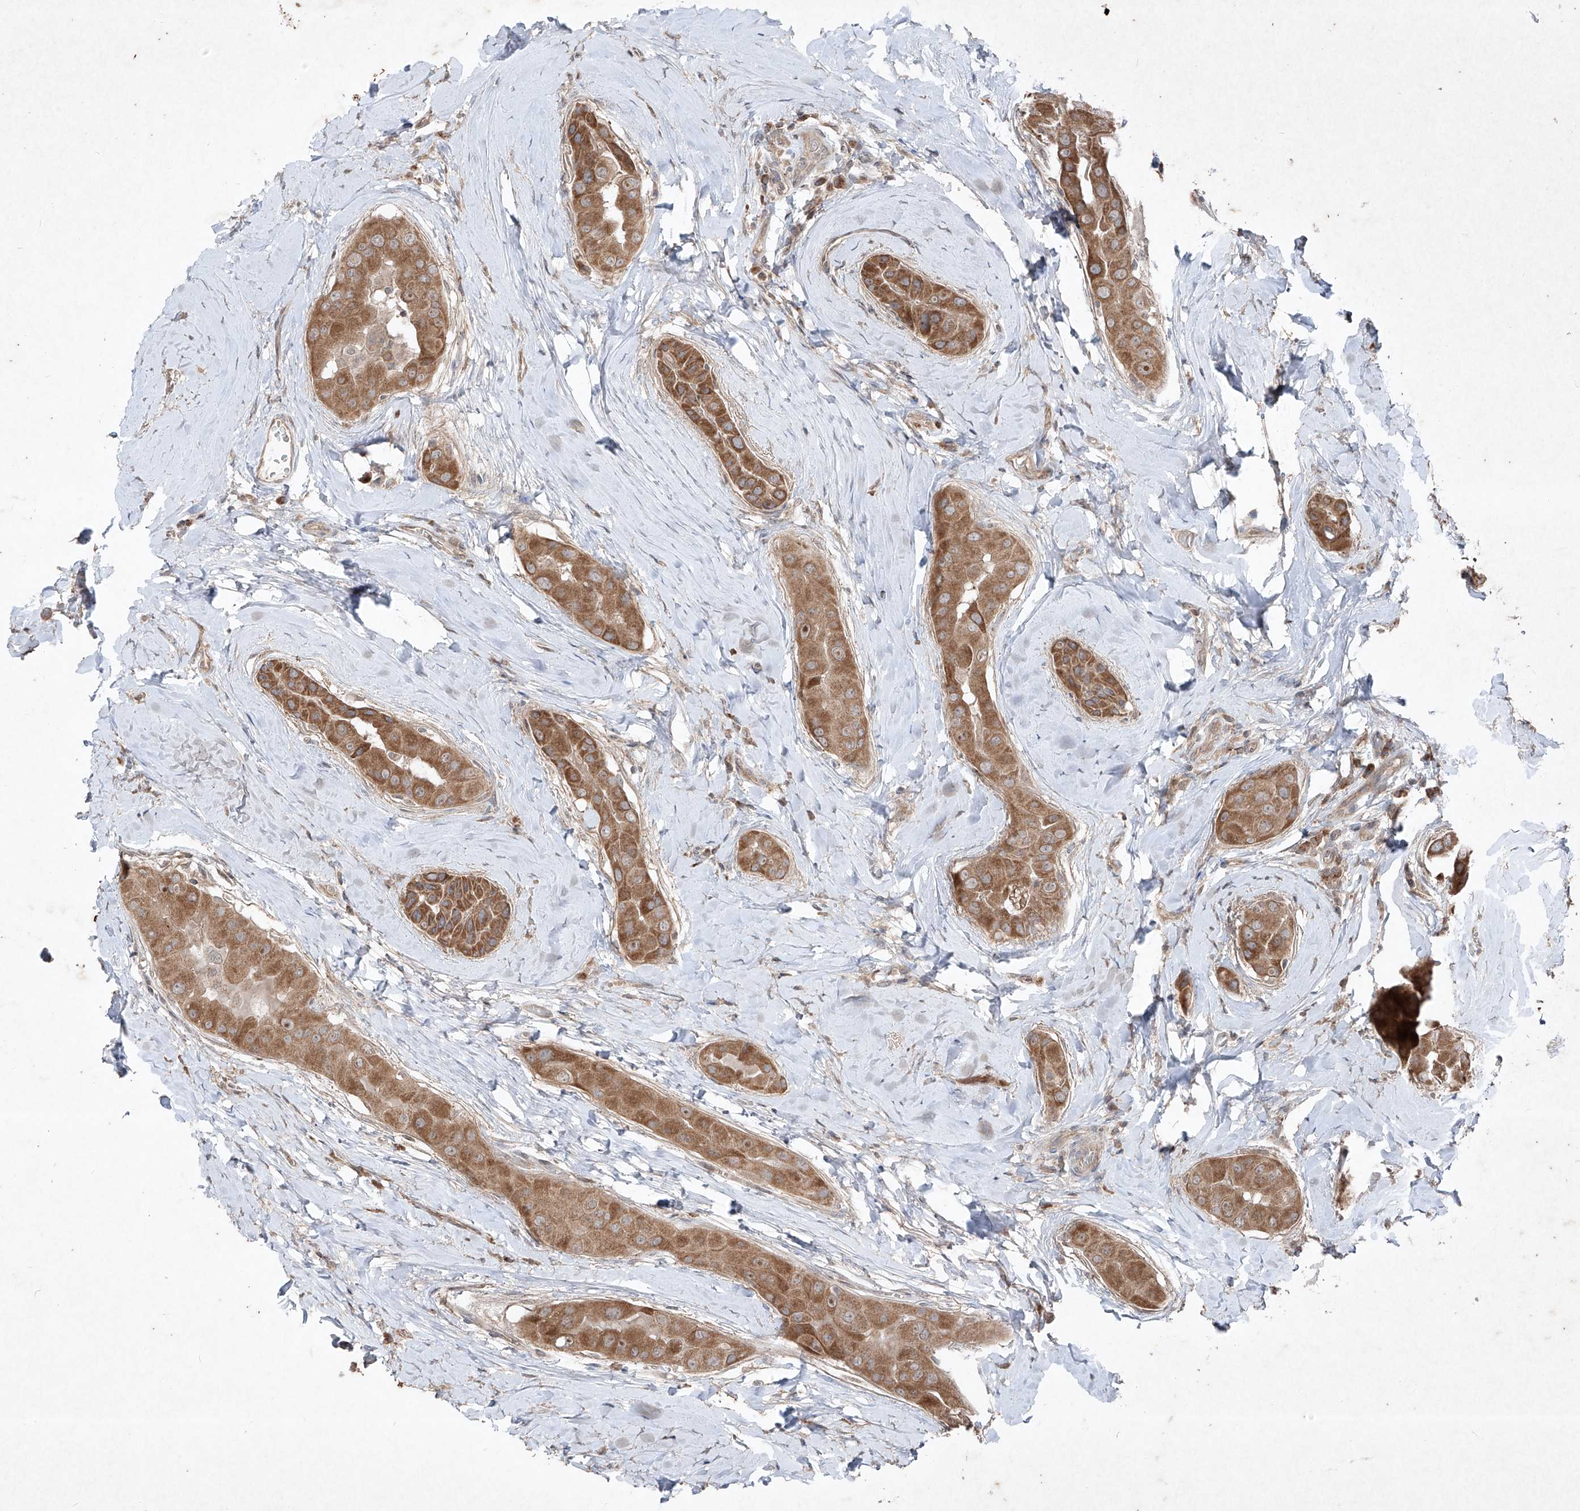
{"staining": {"intensity": "moderate", "quantity": ">75%", "location": "cytoplasmic/membranous"}, "tissue": "thyroid cancer", "cell_type": "Tumor cells", "image_type": "cancer", "snomed": [{"axis": "morphology", "description": "Papillary adenocarcinoma, NOS"}, {"axis": "topography", "description": "Thyroid gland"}], "caption": "Thyroid cancer (papillary adenocarcinoma) stained with DAB (3,3'-diaminobenzidine) immunohistochemistry (IHC) exhibits medium levels of moderate cytoplasmic/membranous staining in about >75% of tumor cells. (DAB = brown stain, brightfield microscopy at high magnification).", "gene": "ABCD3", "patient": {"sex": "male", "age": 33}}